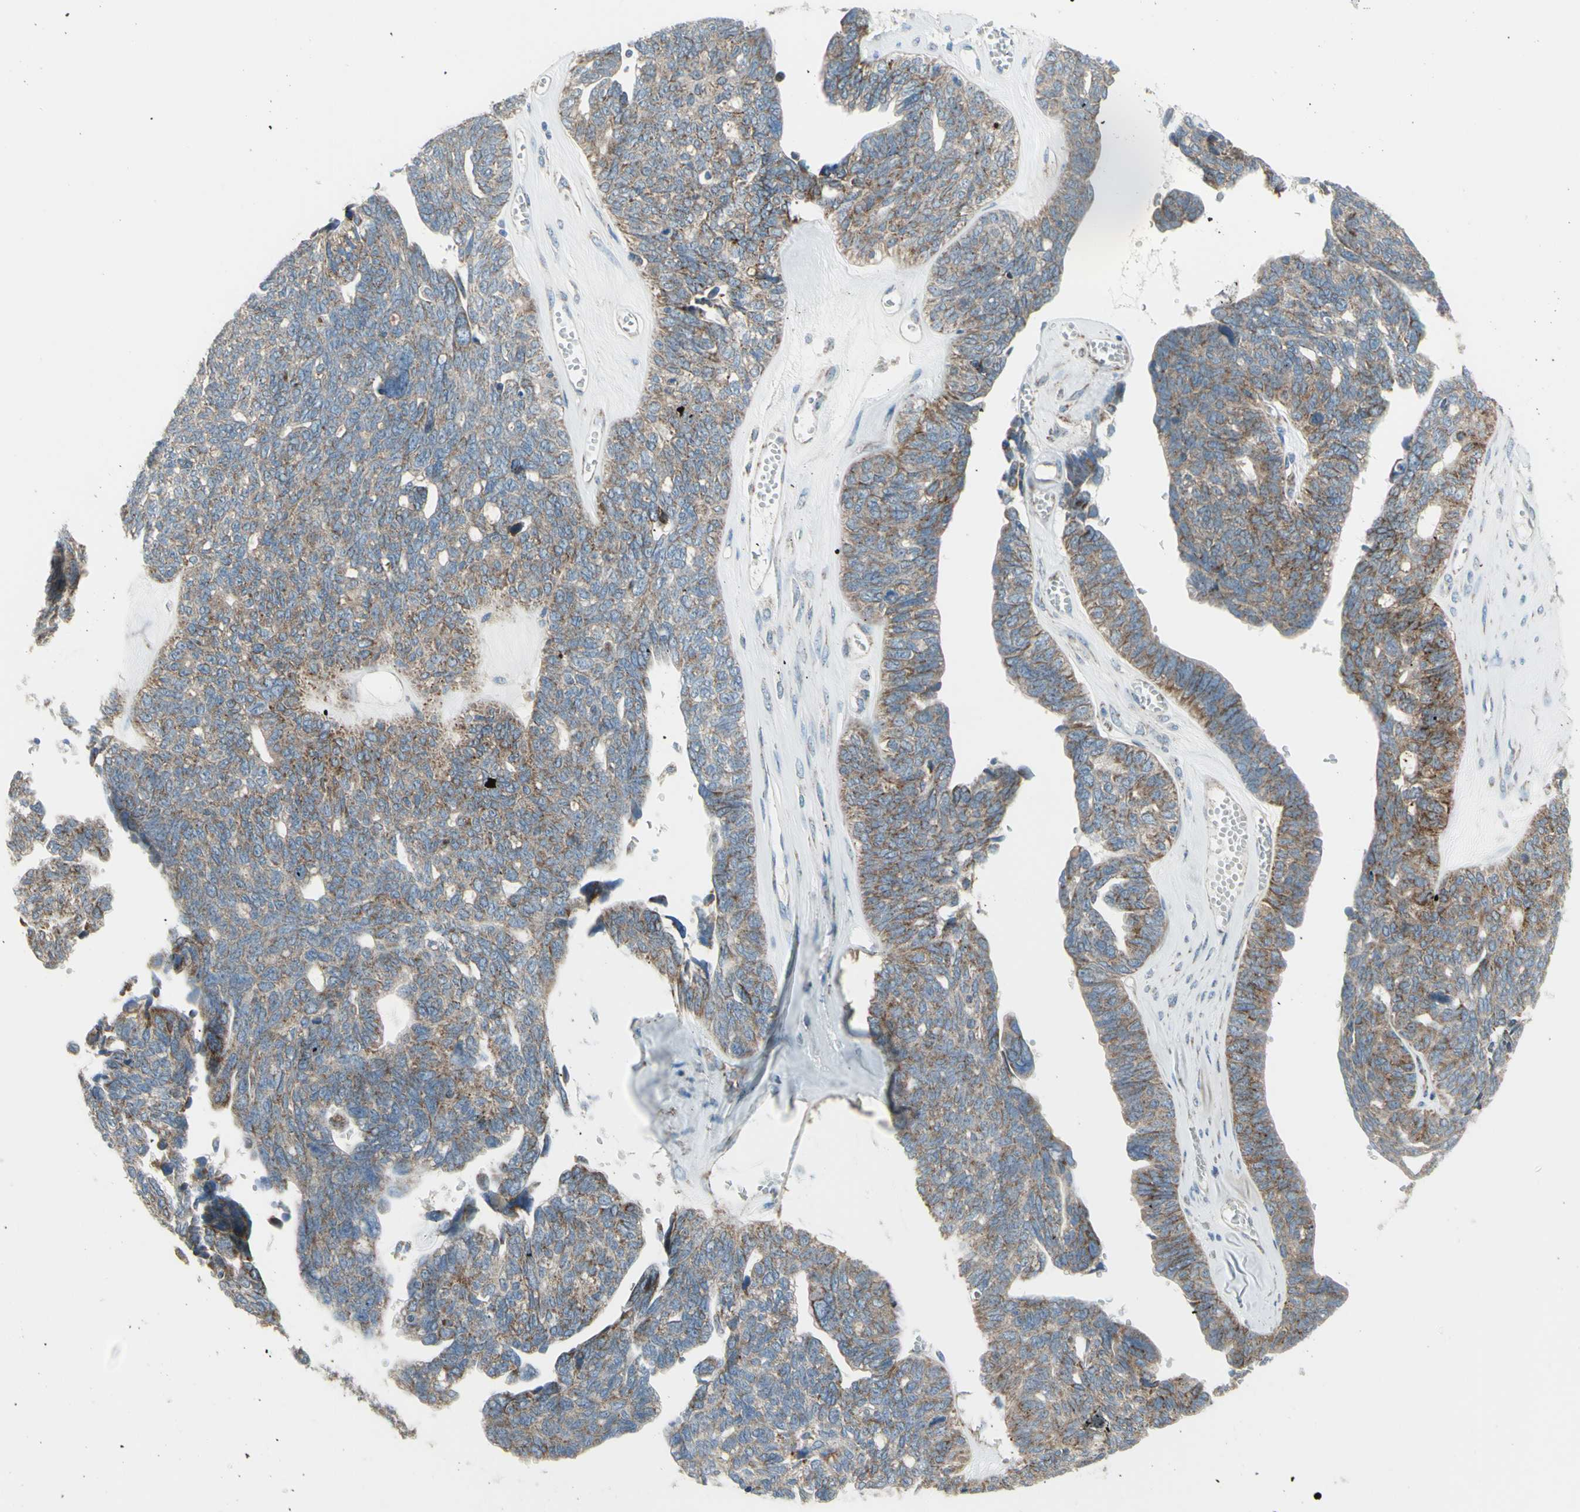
{"staining": {"intensity": "weak", "quantity": "25%-75%", "location": "cytoplasmic/membranous"}, "tissue": "ovarian cancer", "cell_type": "Tumor cells", "image_type": "cancer", "snomed": [{"axis": "morphology", "description": "Cystadenocarcinoma, serous, NOS"}, {"axis": "topography", "description": "Ovary"}], "caption": "The photomicrograph demonstrates immunohistochemical staining of ovarian cancer (serous cystadenocarcinoma). There is weak cytoplasmic/membranous staining is present in about 25%-75% of tumor cells. The staining is performed using DAB brown chromogen to label protein expression. The nuclei are counter-stained blue using hematoxylin.", "gene": "FAM171B", "patient": {"sex": "female", "age": 79}}